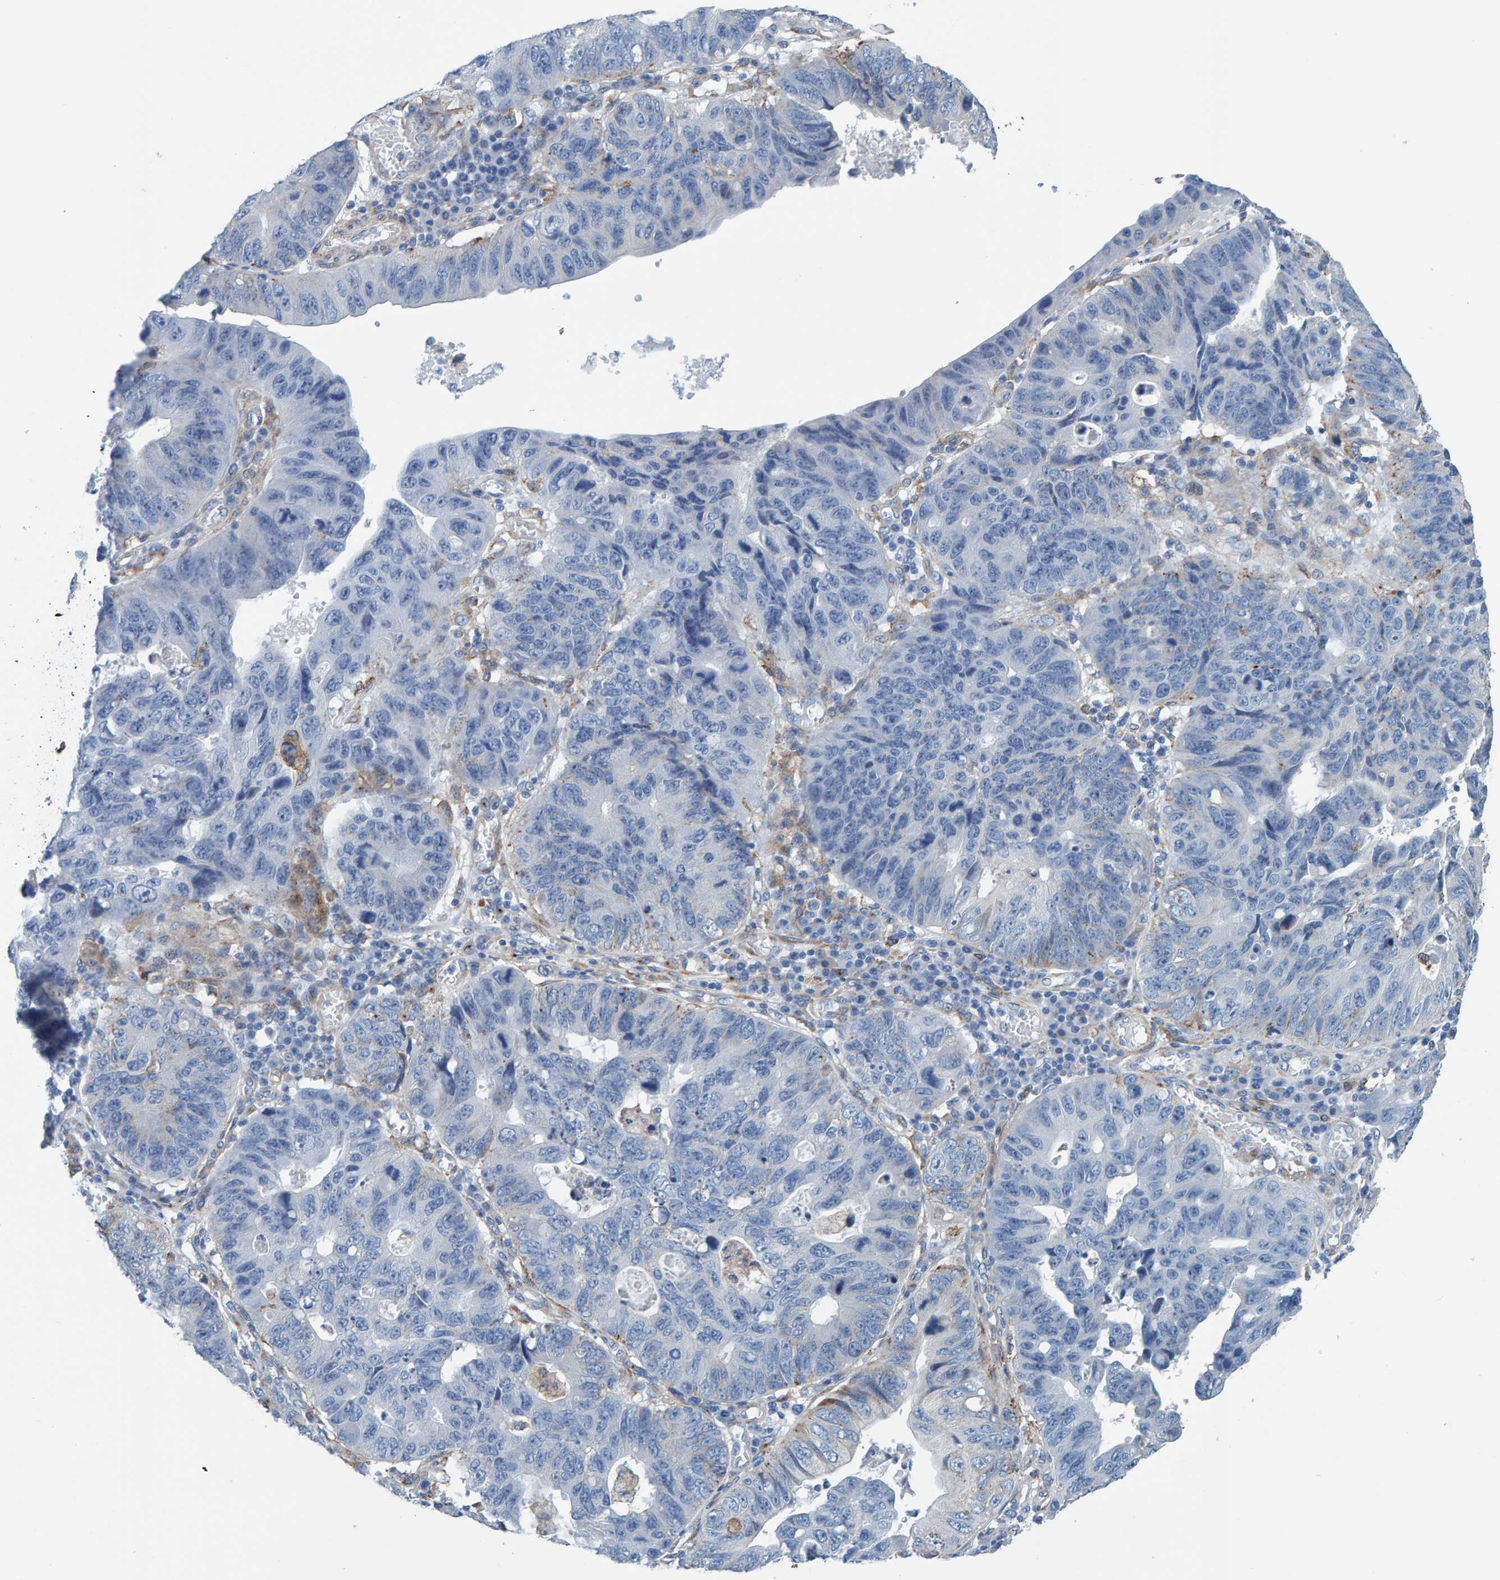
{"staining": {"intensity": "negative", "quantity": "none", "location": "none"}, "tissue": "stomach cancer", "cell_type": "Tumor cells", "image_type": "cancer", "snomed": [{"axis": "morphology", "description": "Adenocarcinoma, NOS"}, {"axis": "topography", "description": "Stomach"}], "caption": "Image shows no protein staining in tumor cells of stomach adenocarcinoma tissue.", "gene": "LRP1", "patient": {"sex": "male", "age": 59}}